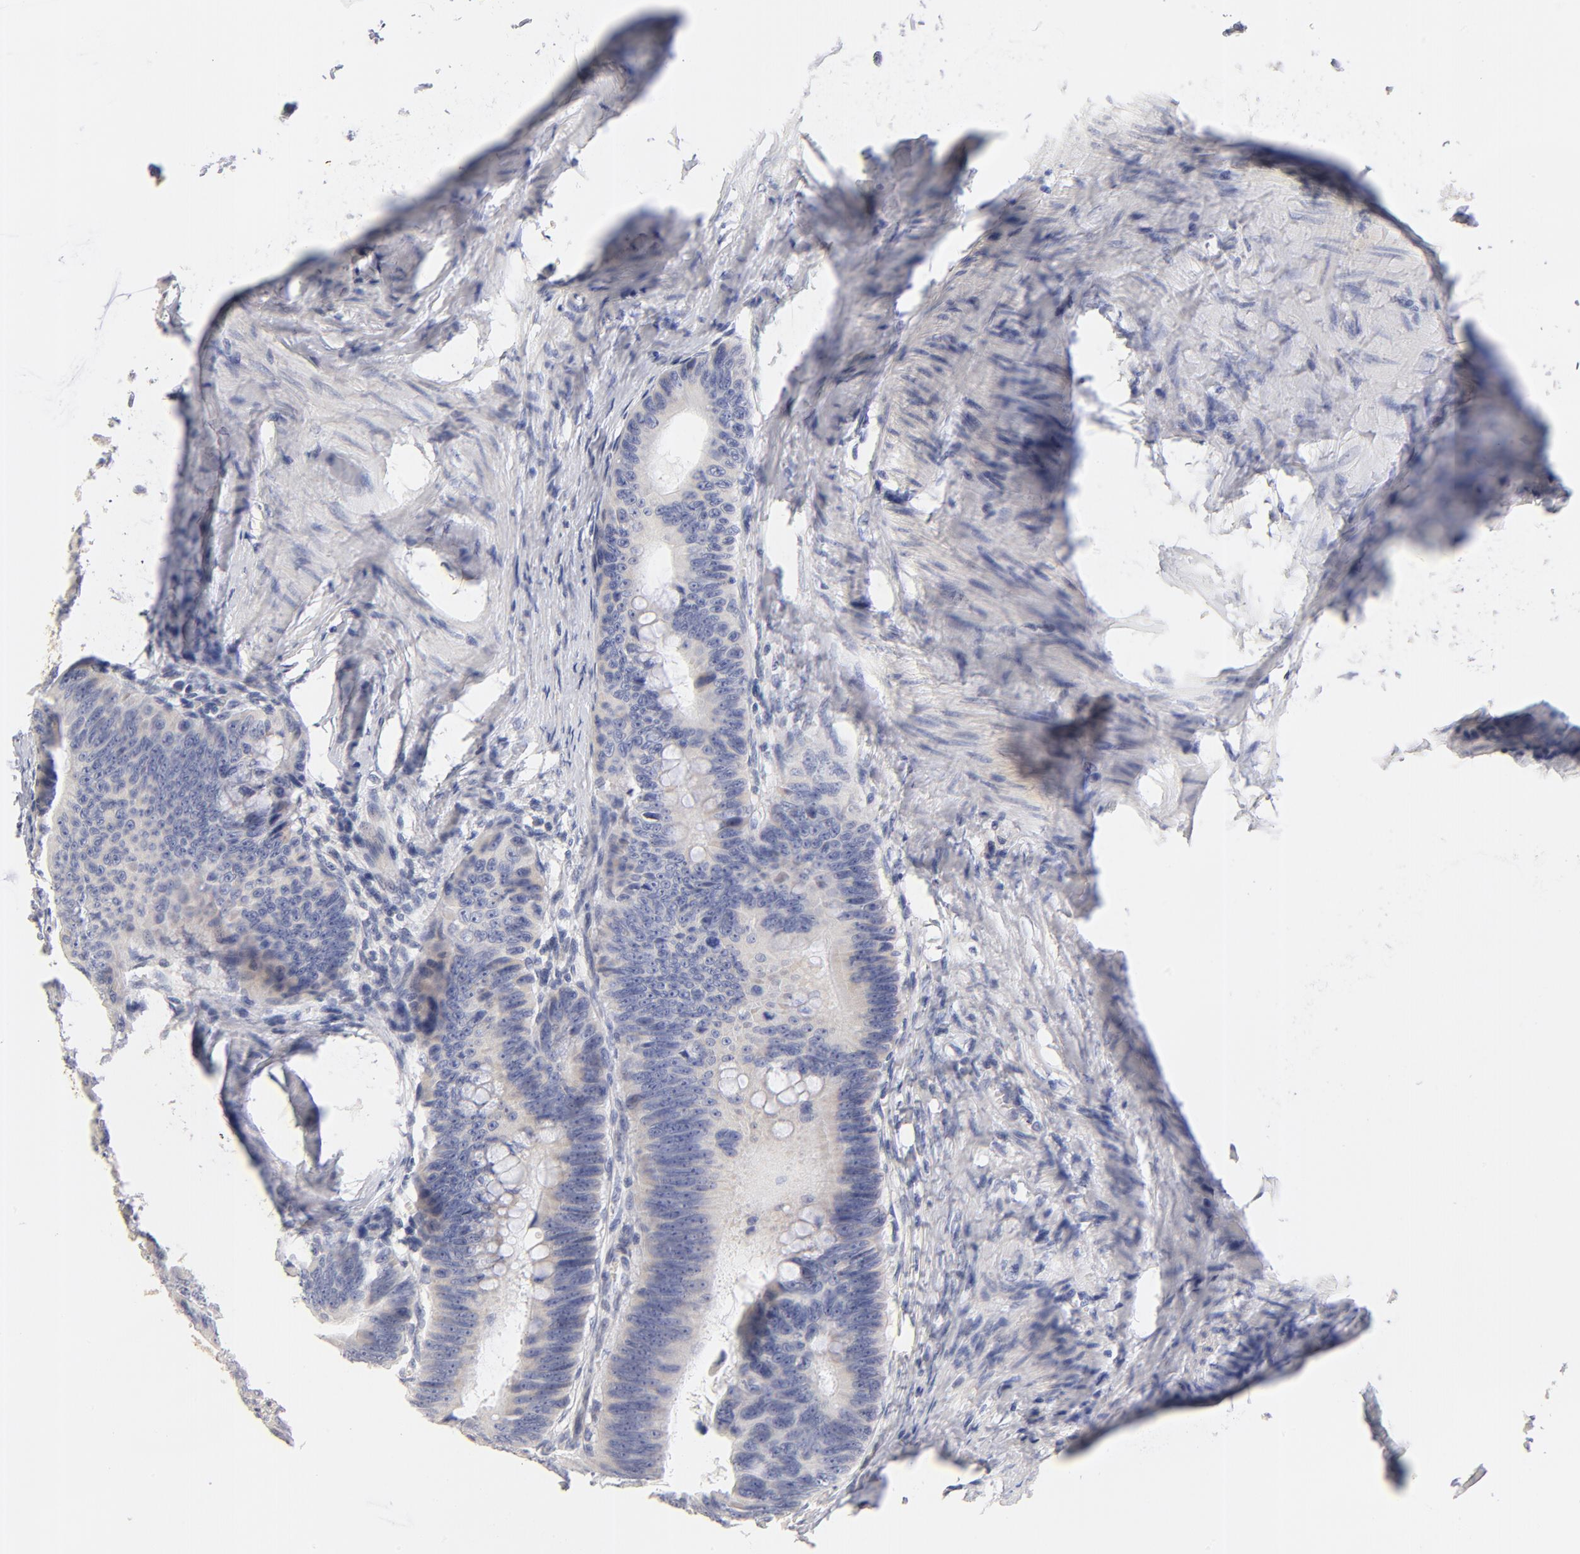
{"staining": {"intensity": "negative", "quantity": "none", "location": "none"}, "tissue": "colorectal cancer", "cell_type": "Tumor cells", "image_type": "cancer", "snomed": [{"axis": "morphology", "description": "Adenocarcinoma, NOS"}, {"axis": "topography", "description": "Colon"}], "caption": "Tumor cells show no significant protein staining in adenocarcinoma (colorectal).", "gene": "ITGA8", "patient": {"sex": "female", "age": 55}}